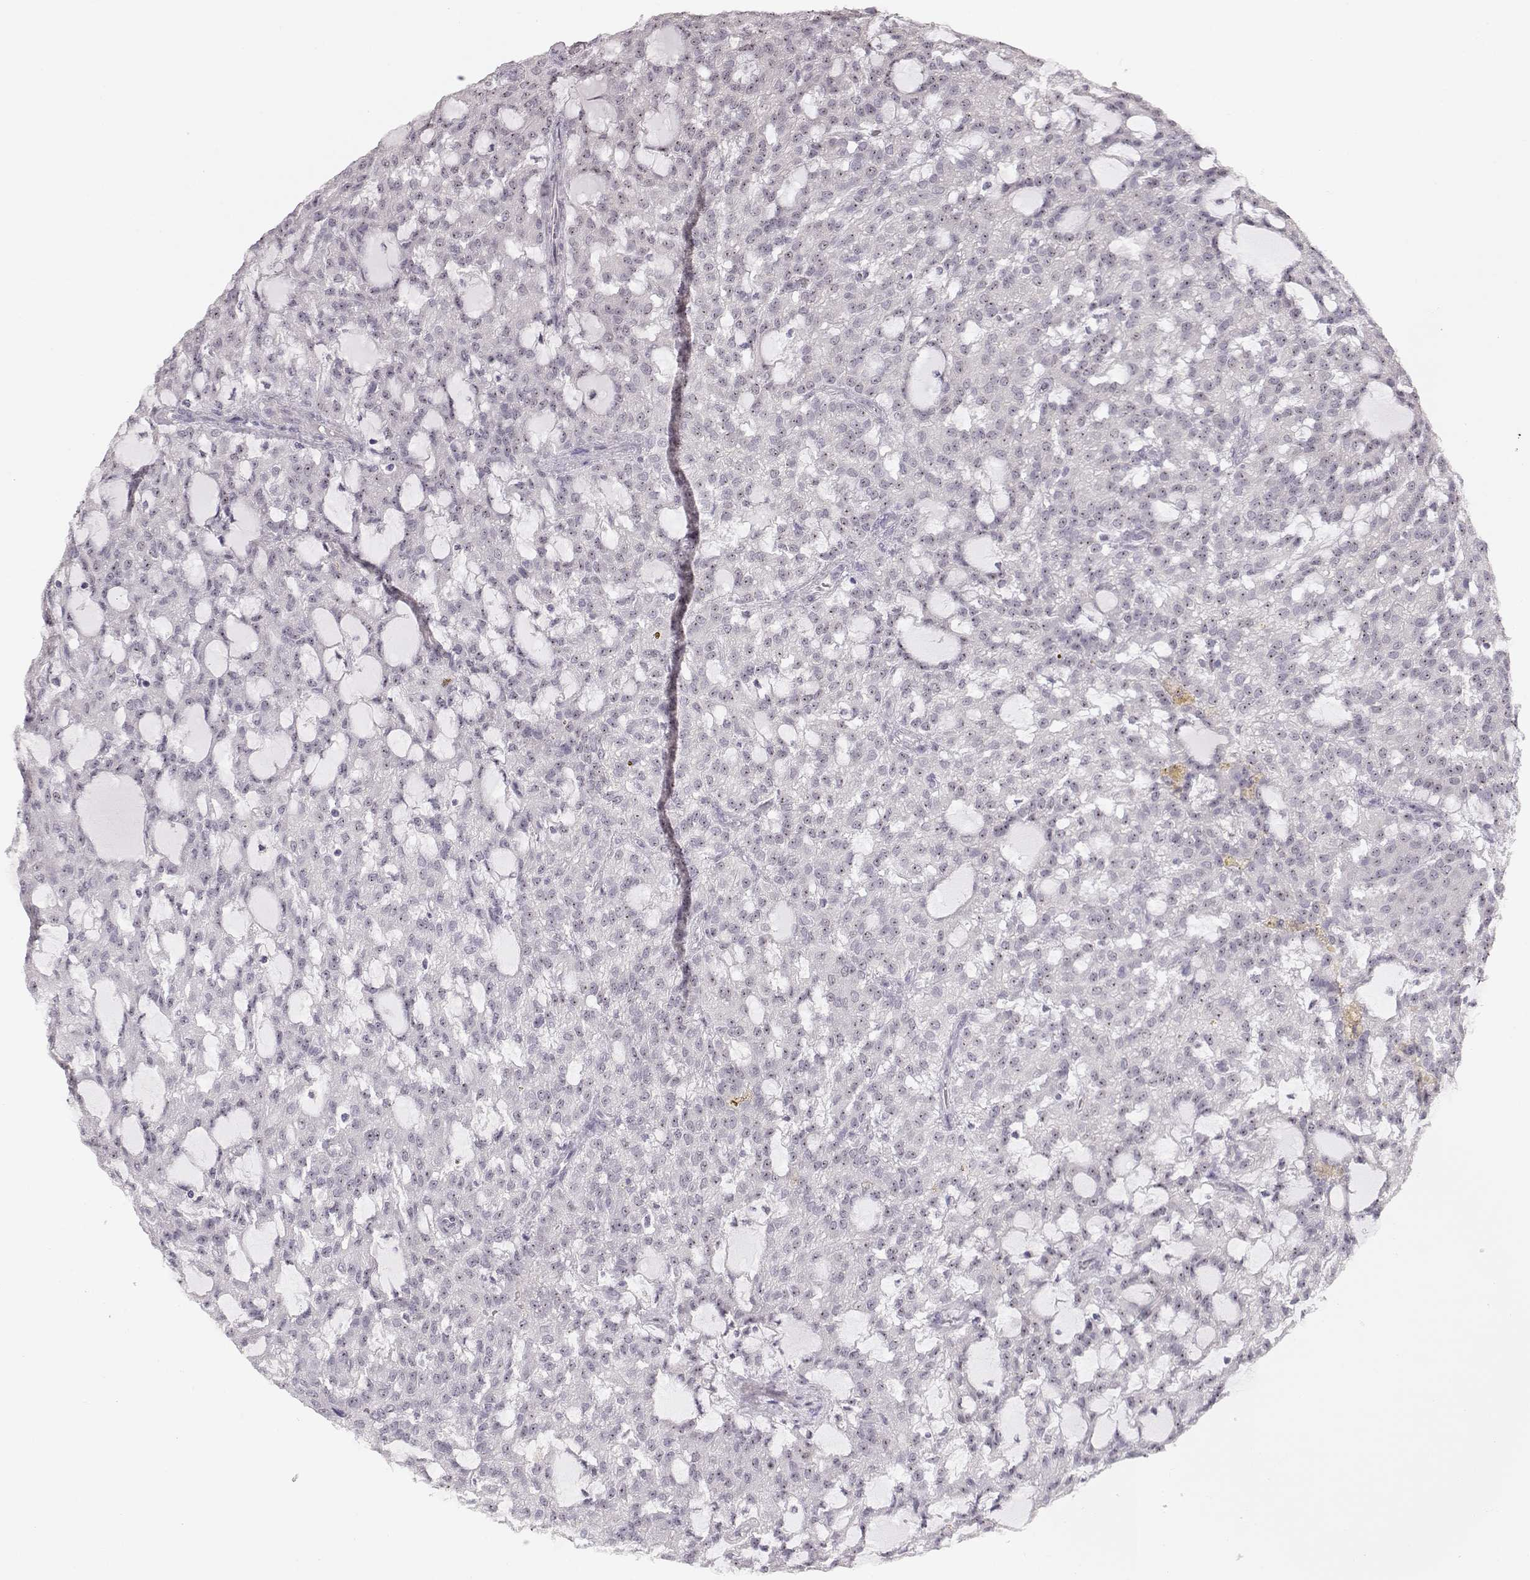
{"staining": {"intensity": "negative", "quantity": "none", "location": "none"}, "tissue": "renal cancer", "cell_type": "Tumor cells", "image_type": "cancer", "snomed": [{"axis": "morphology", "description": "Adenocarcinoma, NOS"}, {"axis": "topography", "description": "Kidney"}], "caption": "Renal adenocarcinoma was stained to show a protein in brown. There is no significant expression in tumor cells.", "gene": "FAM205A", "patient": {"sex": "male", "age": 63}}